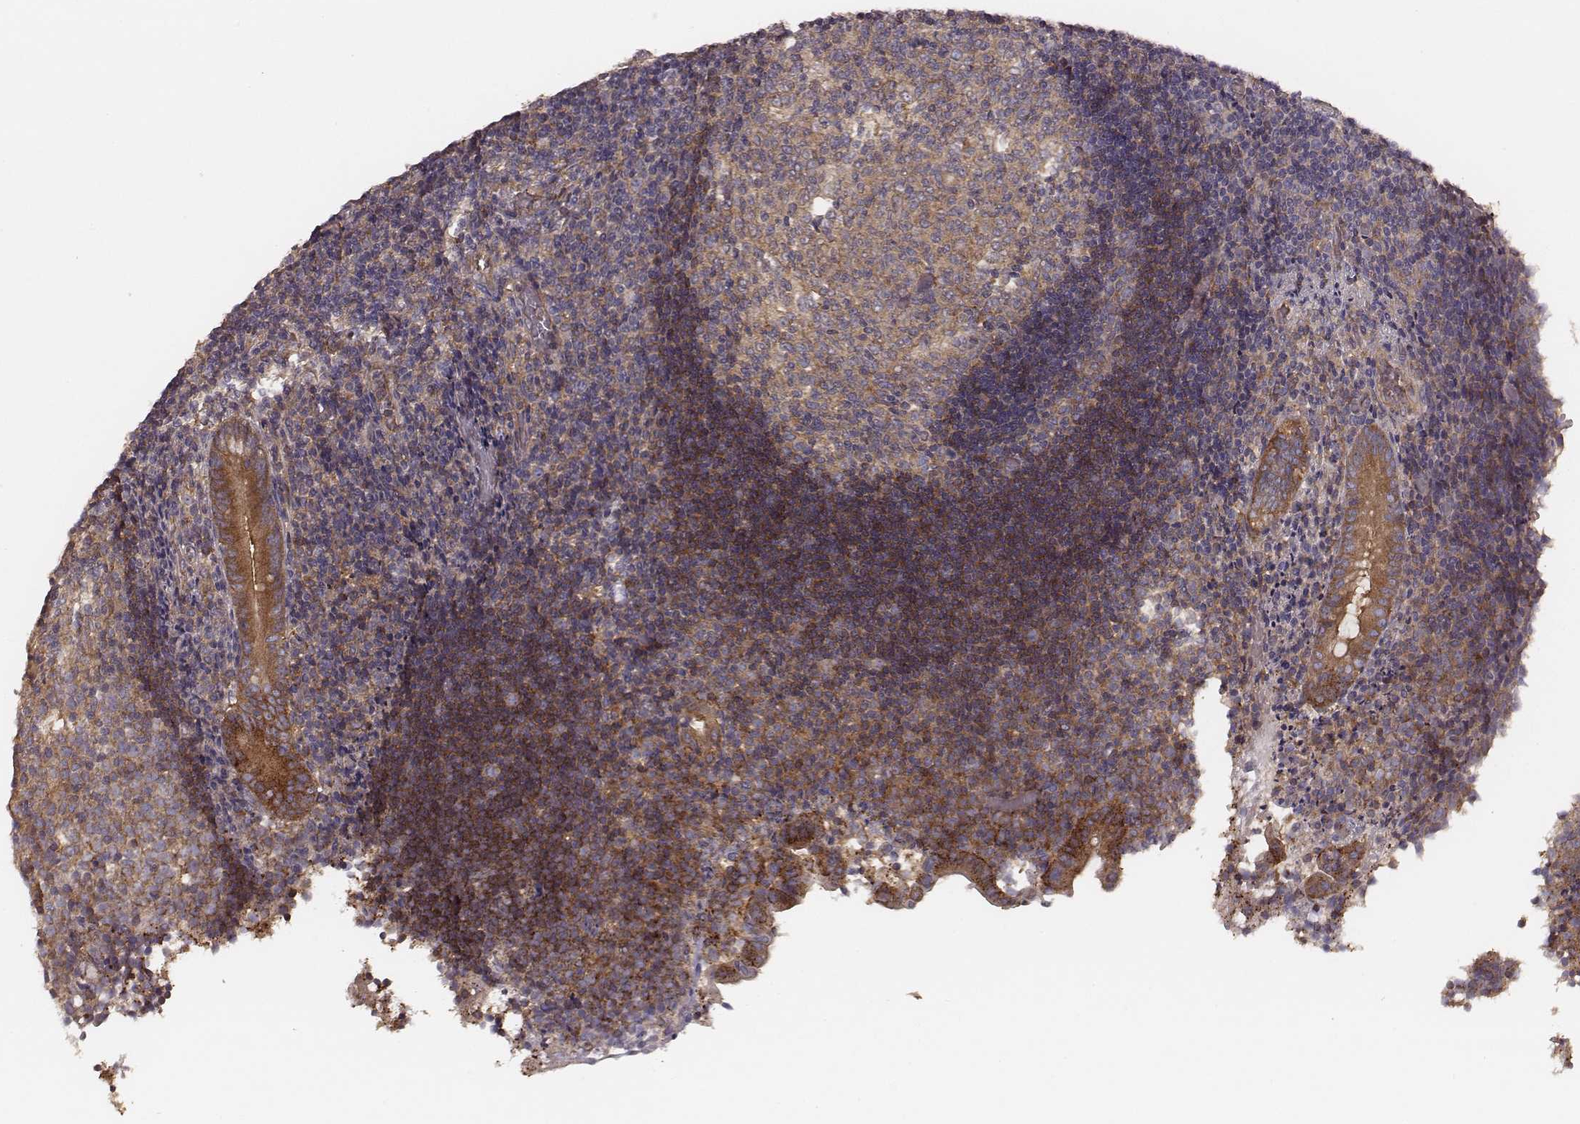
{"staining": {"intensity": "moderate", "quantity": ">75%", "location": "cytoplasmic/membranous"}, "tissue": "appendix", "cell_type": "Glandular cells", "image_type": "normal", "snomed": [{"axis": "morphology", "description": "Normal tissue, NOS"}, {"axis": "topography", "description": "Appendix"}], "caption": "Protein expression analysis of normal appendix reveals moderate cytoplasmic/membranous staining in approximately >75% of glandular cells. (DAB IHC with brightfield microscopy, high magnification).", "gene": "VPS26A", "patient": {"sex": "female", "age": 32}}